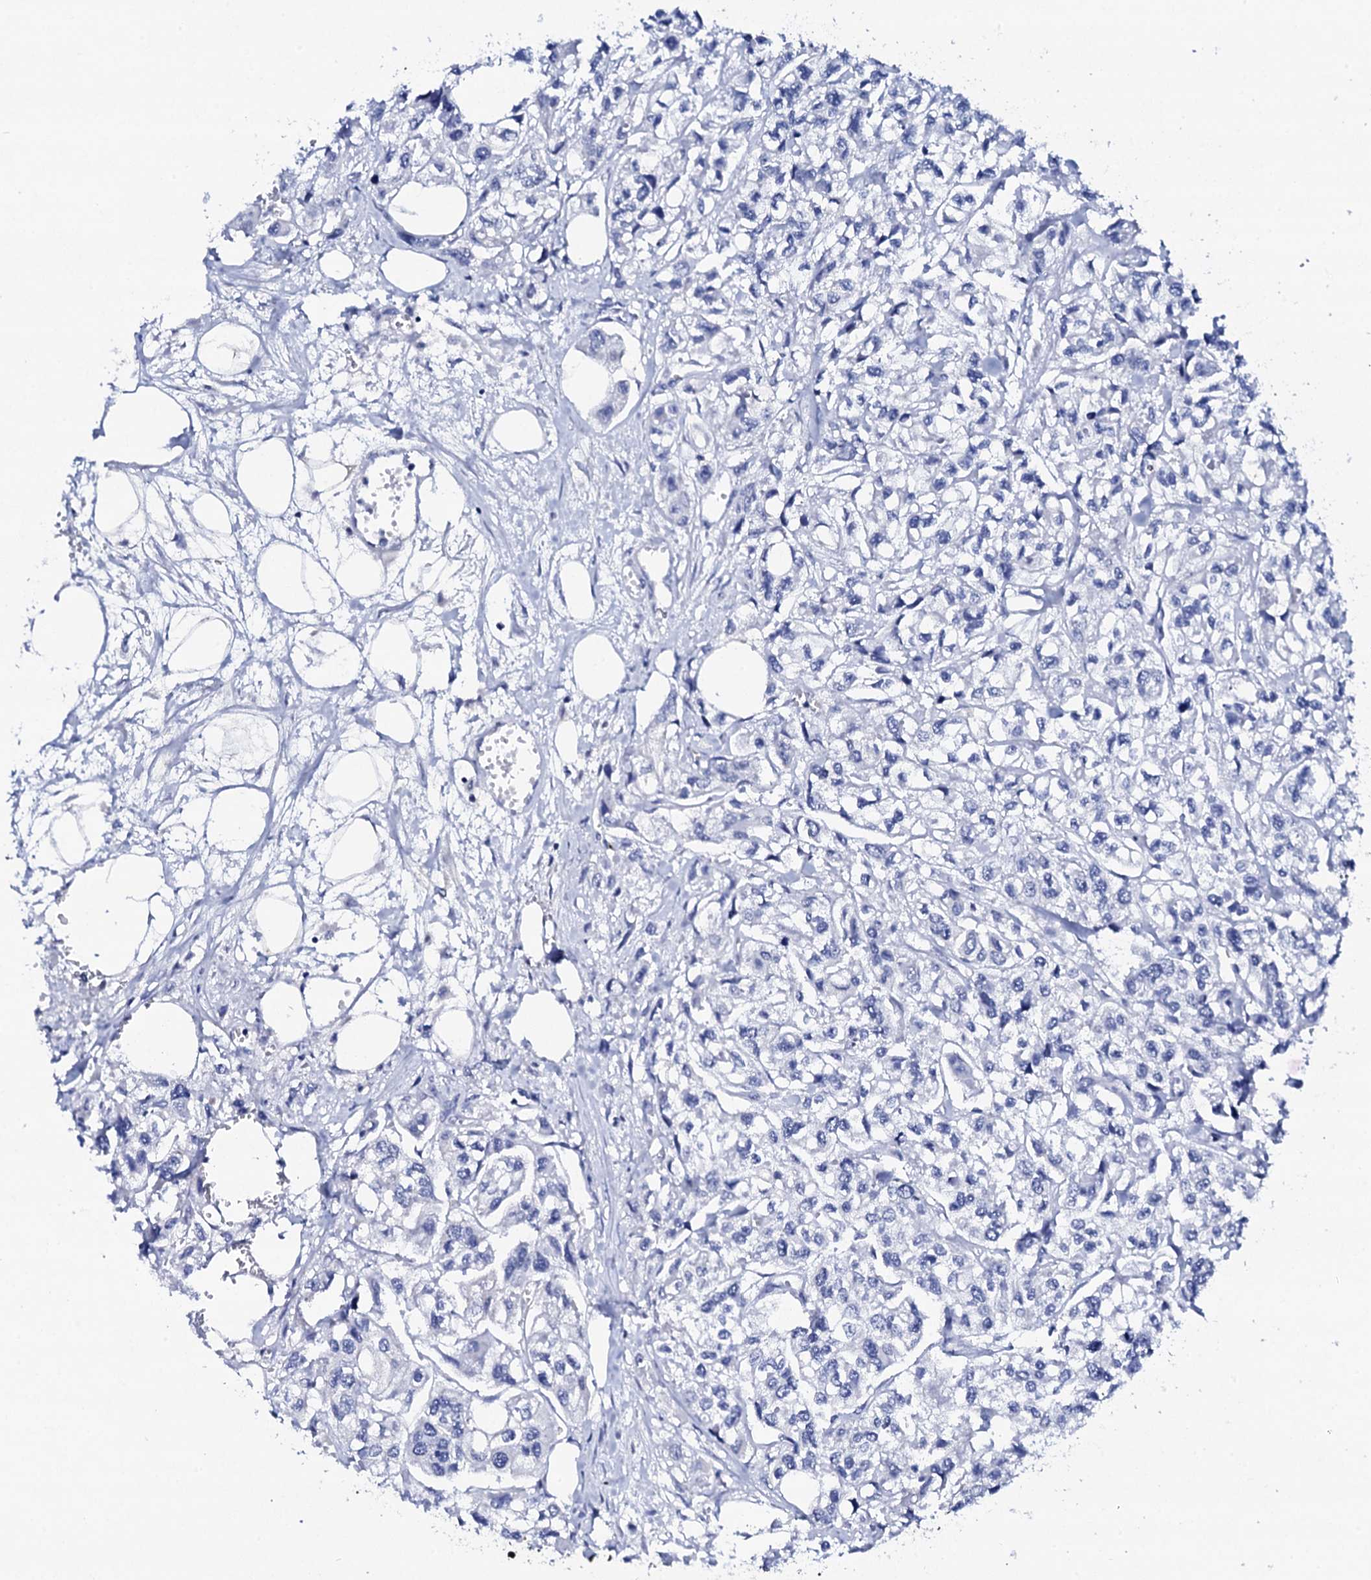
{"staining": {"intensity": "negative", "quantity": "none", "location": "none"}, "tissue": "urothelial cancer", "cell_type": "Tumor cells", "image_type": "cancer", "snomed": [{"axis": "morphology", "description": "Urothelial carcinoma, High grade"}, {"axis": "topography", "description": "Urinary bladder"}], "caption": "Image shows no significant protein expression in tumor cells of urothelial cancer.", "gene": "FBXL16", "patient": {"sex": "male", "age": 67}}